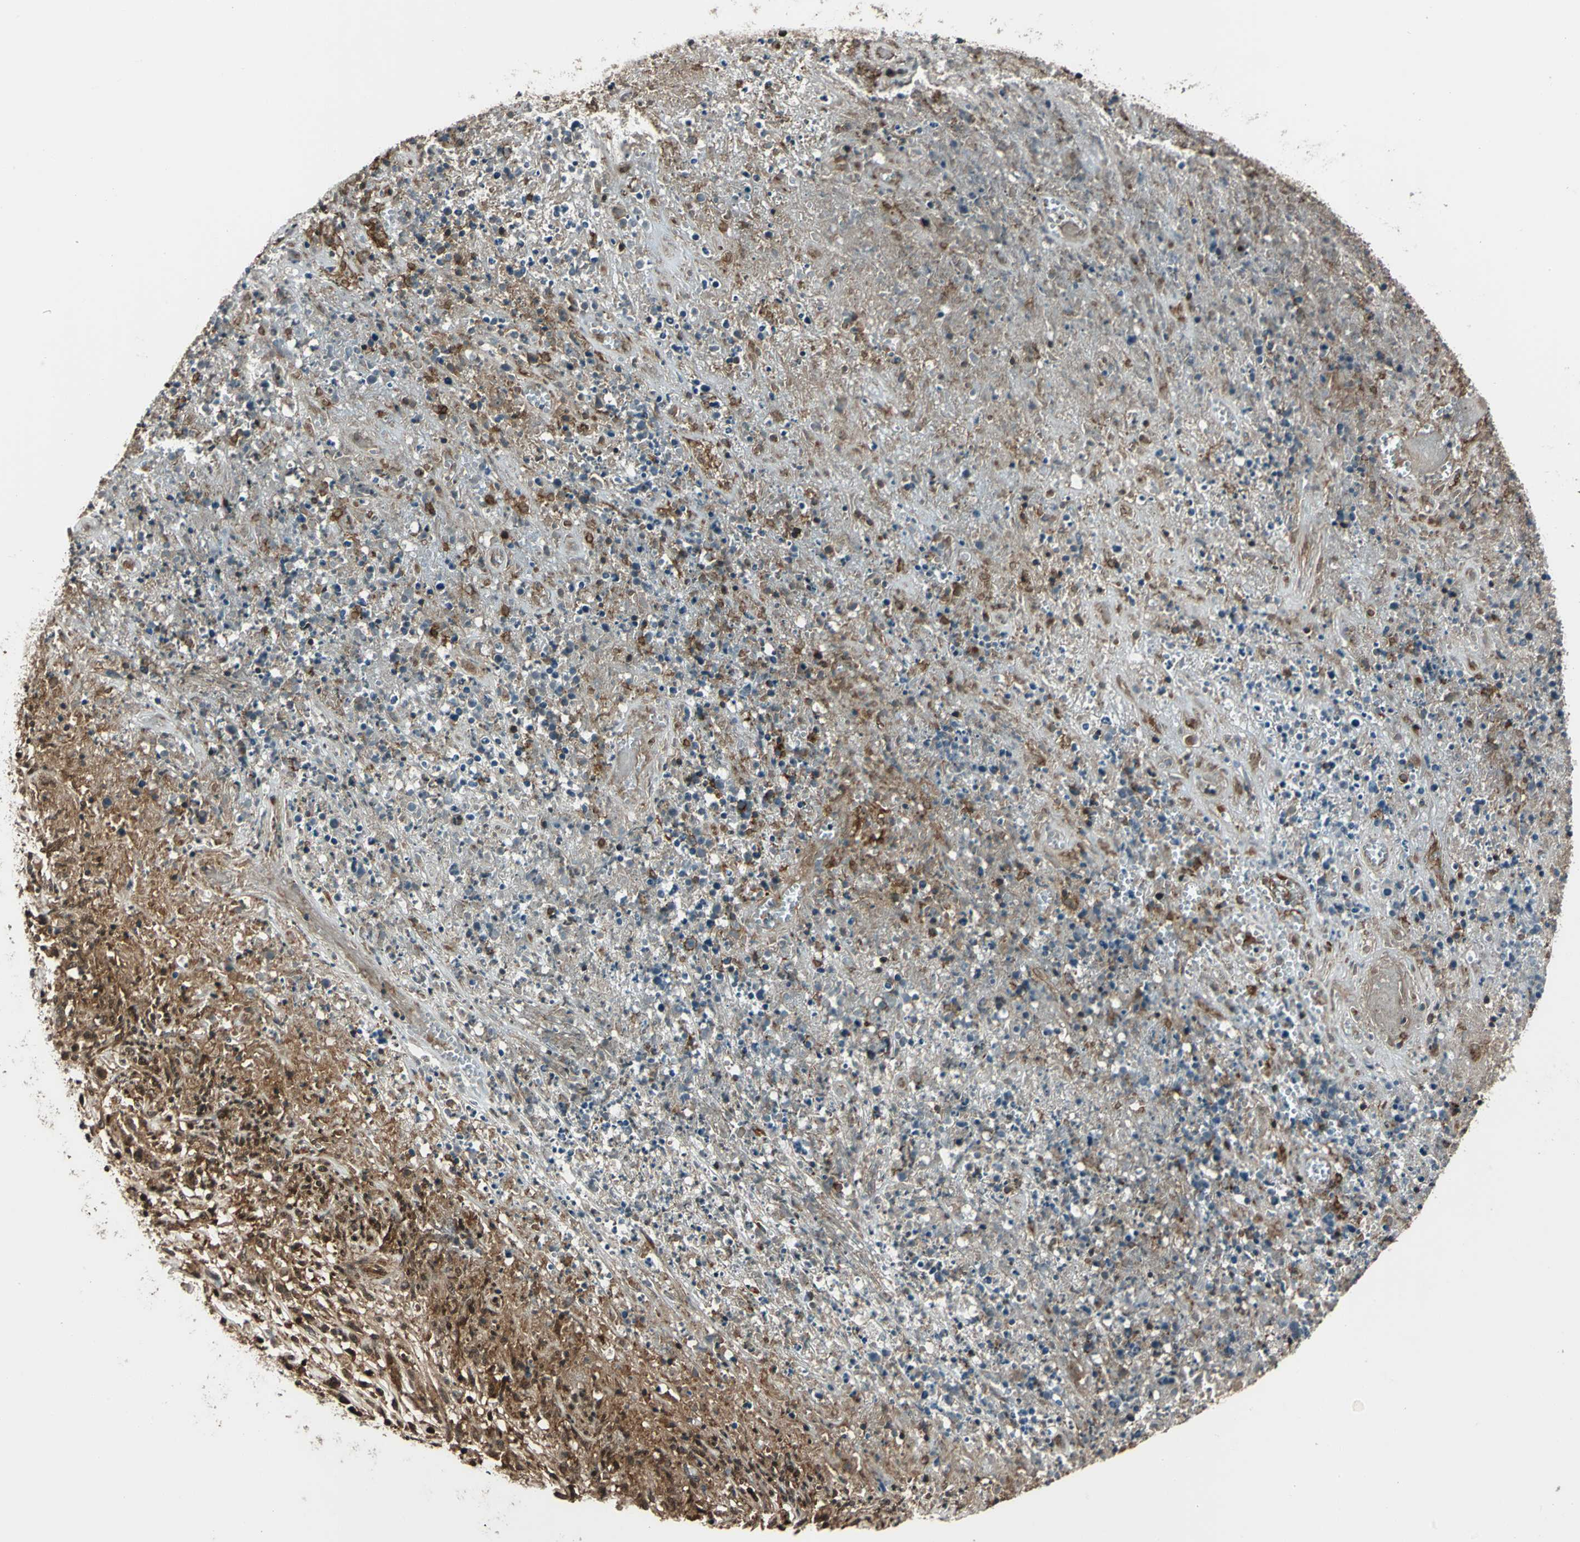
{"staining": {"intensity": "moderate", "quantity": ">75%", "location": "cytoplasmic/membranous,nuclear"}, "tissue": "lymphoma", "cell_type": "Tumor cells", "image_type": "cancer", "snomed": [{"axis": "morphology", "description": "Malignant lymphoma, non-Hodgkin's type, High grade"}, {"axis": "topography", "description": "Lymph node"}], "caption": "IHC micrograph of neoplastic tissue: lymphoma stained using immunohistochemistry reveals medium levels of moderate protein expression localized specifically in the cytoplasmic/membranous and nuclear of tumor cells, appearing as a cytoplasmic/membranous and nuclear brown color.", "gene": "NR2C2", "patient": {"sex": "female", "age": 84}}